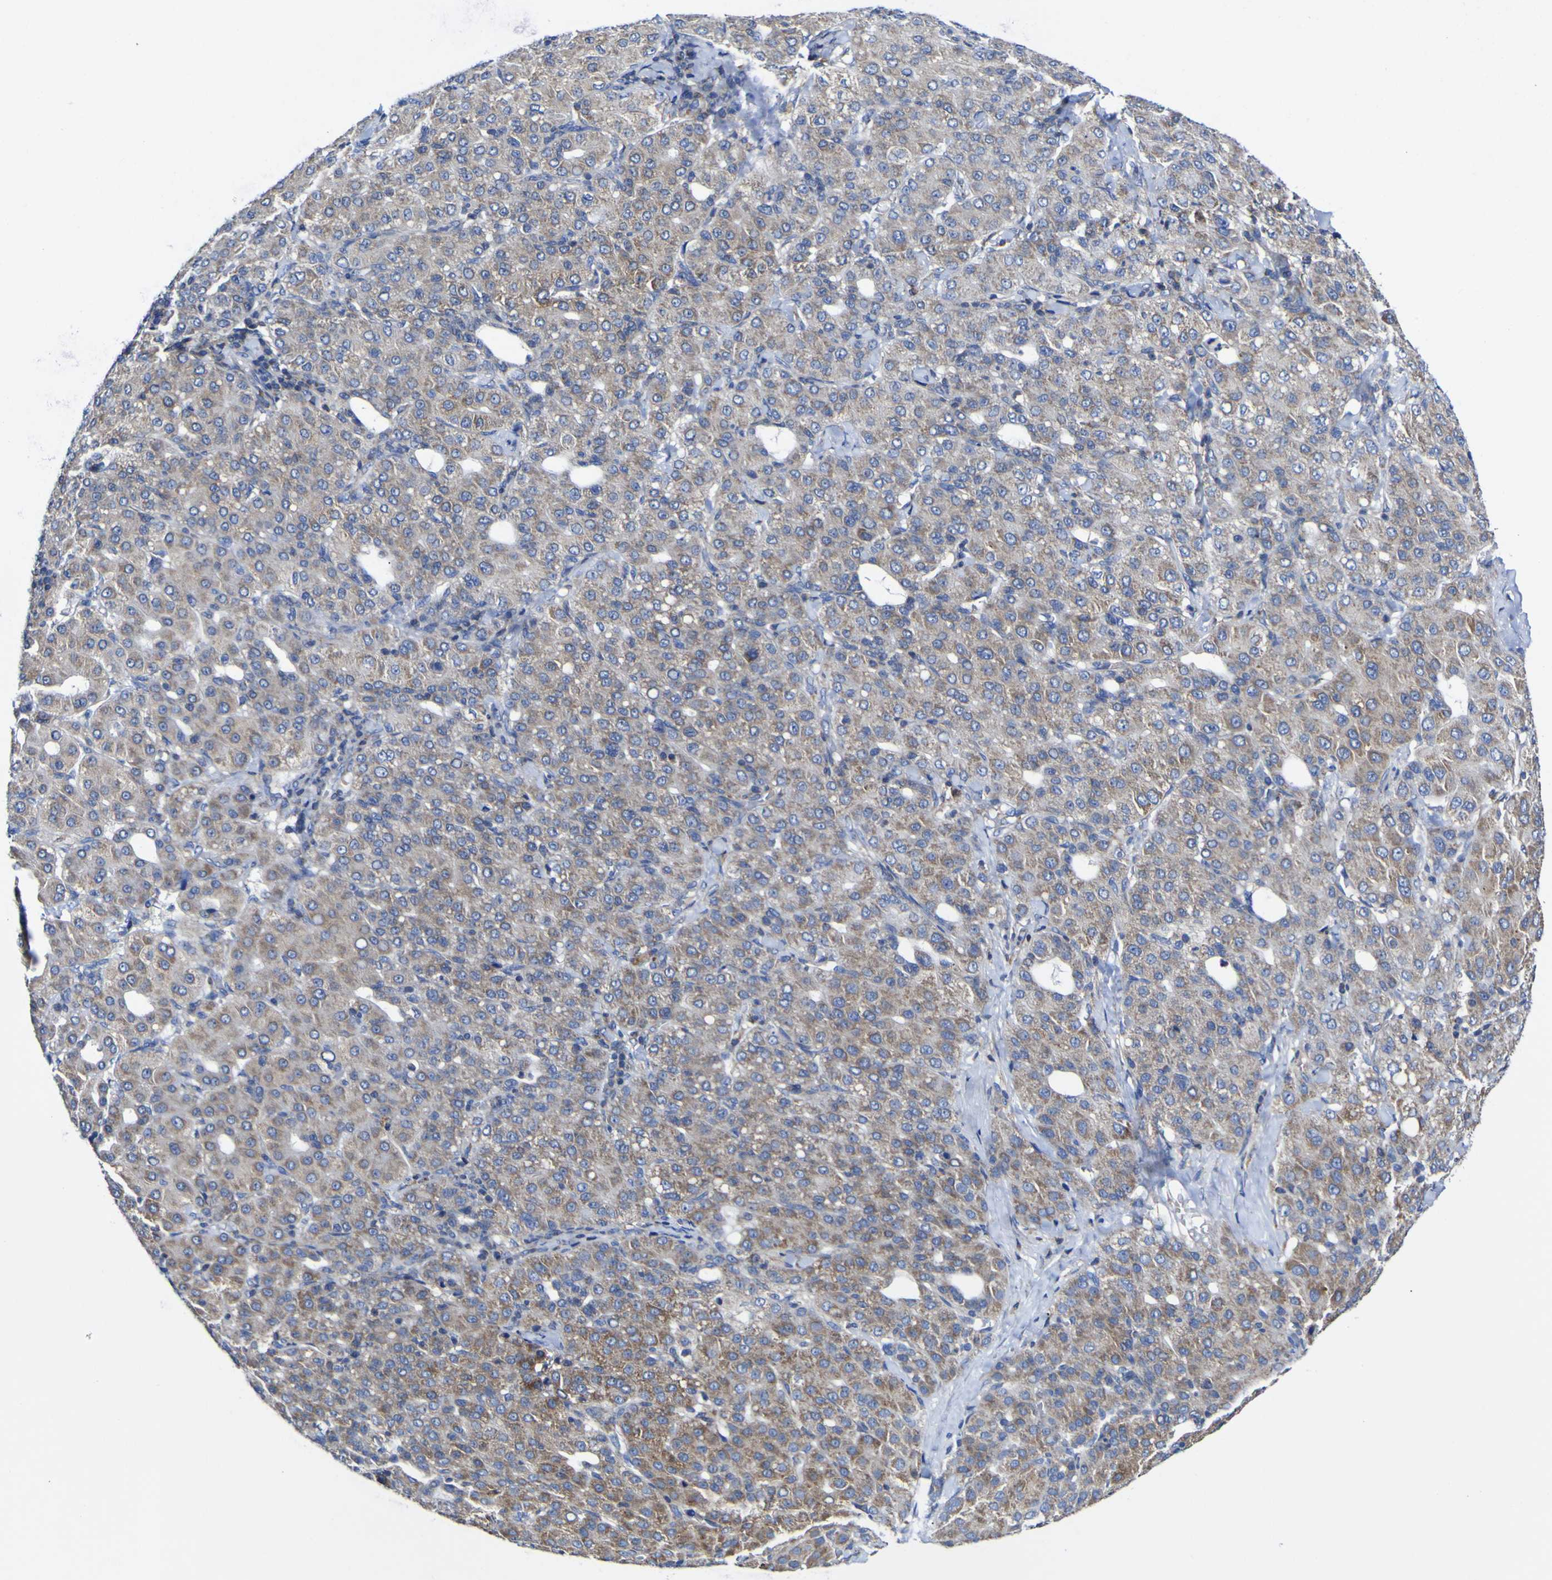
{"staining": {"intensity": "moderate", "quantity": "25%-75%", "location": "cytoplasmic/membranous"}, "tissue": "liver cancer", "cell_type": "Tumor cells", "image_type": "cancer", "snomed": [{"axis": "morphology", "description": "Carcinoma, Hepatocellular, NOS"}, {"axis": "topography", "description": "Liver"}], "caption": "Liver hepatocellular carcinoma tissue shows moderate cytoplasmic/membranous expression in approximately 25%-75% of tumor cells, visualized by immunohistochemistry. The staining was performed using DAB, with brown indicating positive protein expression. Nuclei are stained blue with hematoxylin.", "gene": "CCDC90B", "patient": {"sex": "male", "age": 65}}